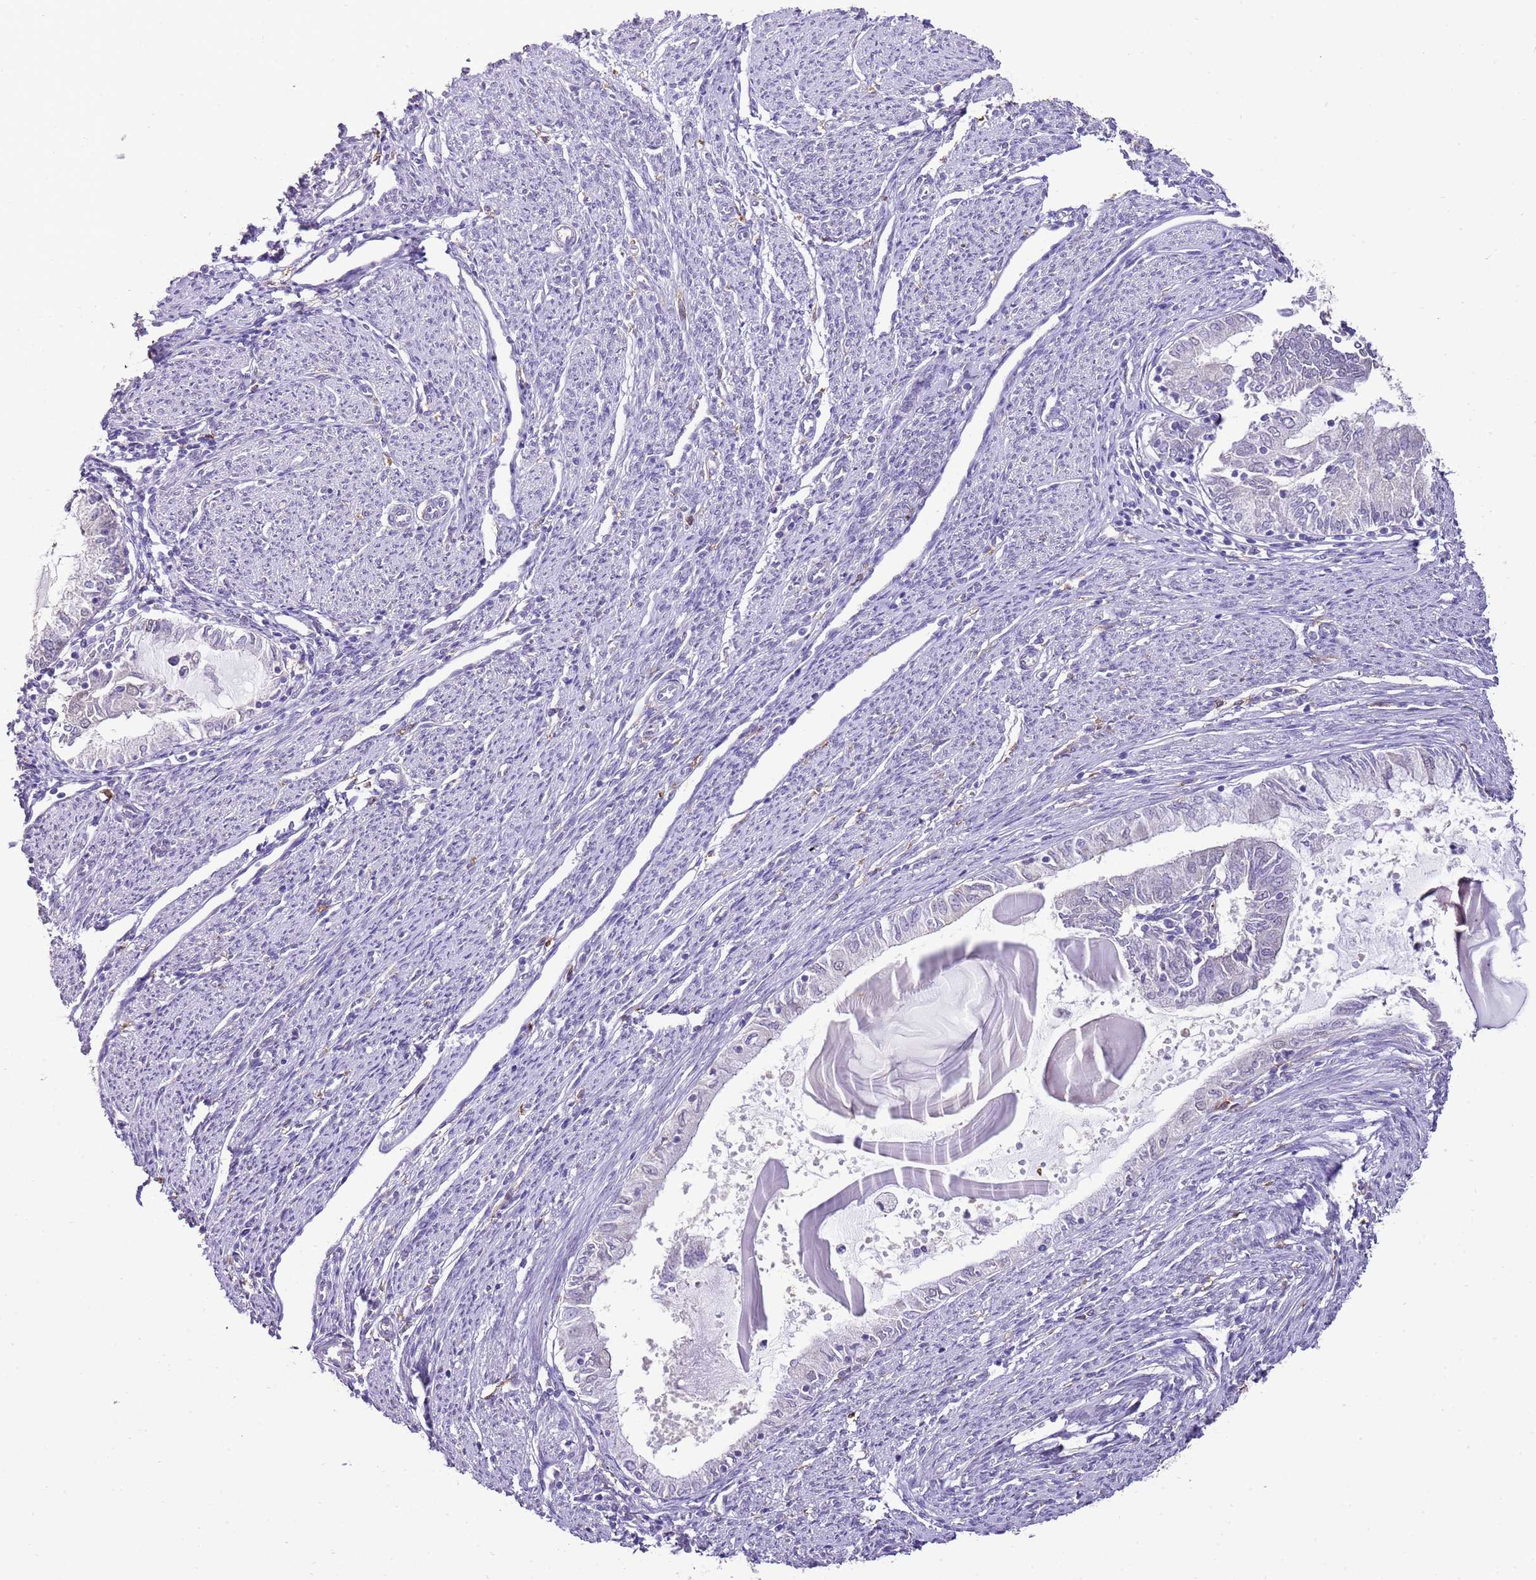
{"staining": {"intensity": "negative", "quantity": "none", "location": "none"}, "tissue": "endometrial cancer", "cell_type": "Tumor cells", "image_type": "cancer", "snomed": [{"axis": "morphology", "description": "Adenocarcinoma, NOS"}, {"axis": "topography", "description": "Endometrium"}], "caption": "There is no significant expression in tumor cells of endometrial adenocarcinoma.", "gene": "IZUMO4", "patient": {"sex": "female", "age": 79}}